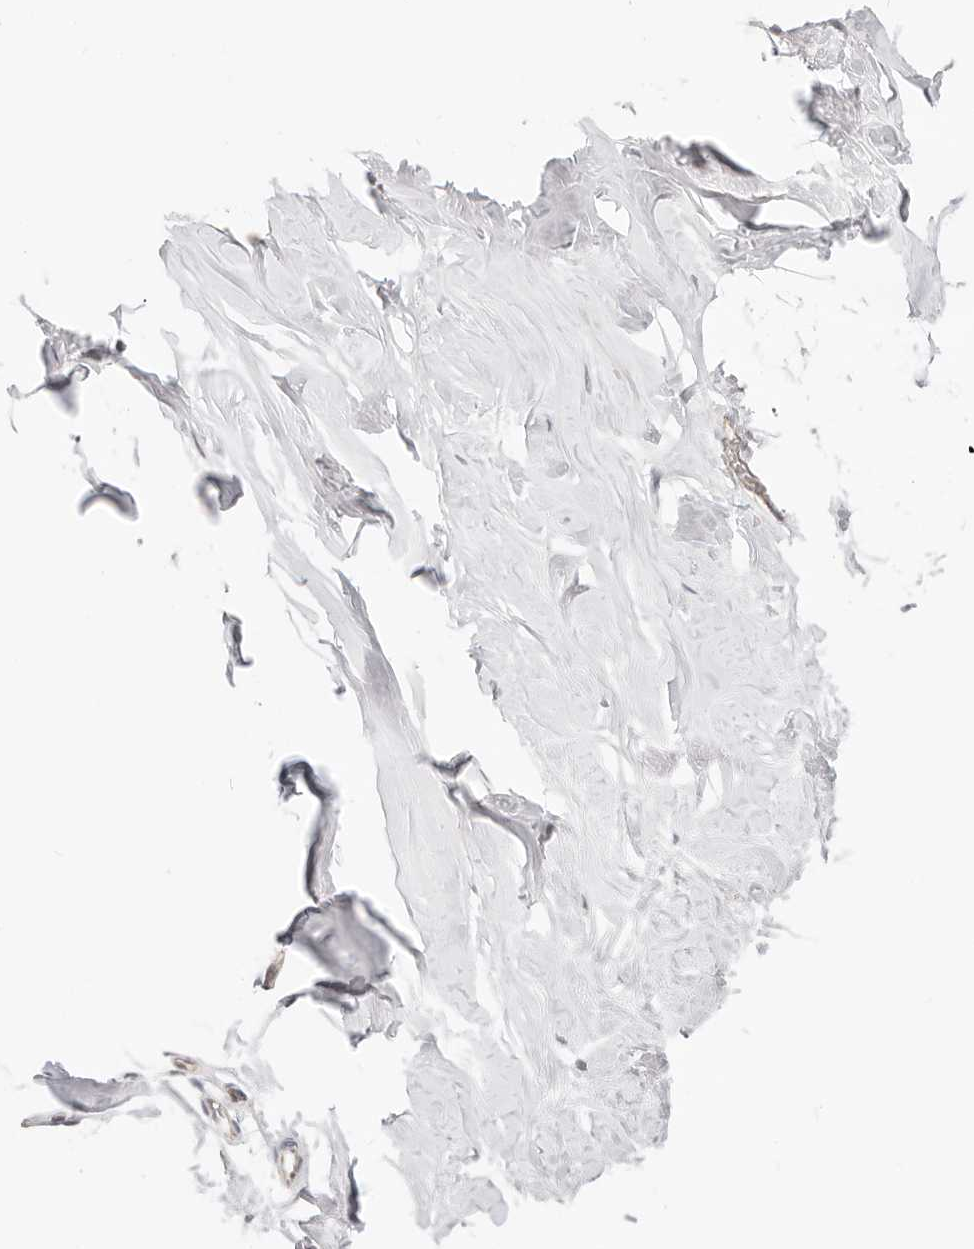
{"staining": {"intensity": "negative", "quantity": "none", "location": "none"}, "tissue": "adipose tissue", "cell_type": "Adipocytes", "image_type": "normal", "snomed": [{"axis": "morphology", "description": "Normal tissue, NOS"}, {"axis": "morphology", "description": "Fibrosis, NOS"}, {"axis": "topography", "description": "Breast"}, {"axis": "topography", "description": "Adipose tissue"}], "caption": "Immunohistochemistry (IHC) micrograph of unremarkable human adipose tissue stained for a protein (brown), which displays no expression in adipocytes.", "gene": "AFDN", "patient": {"sex": "female", "age": 39}}